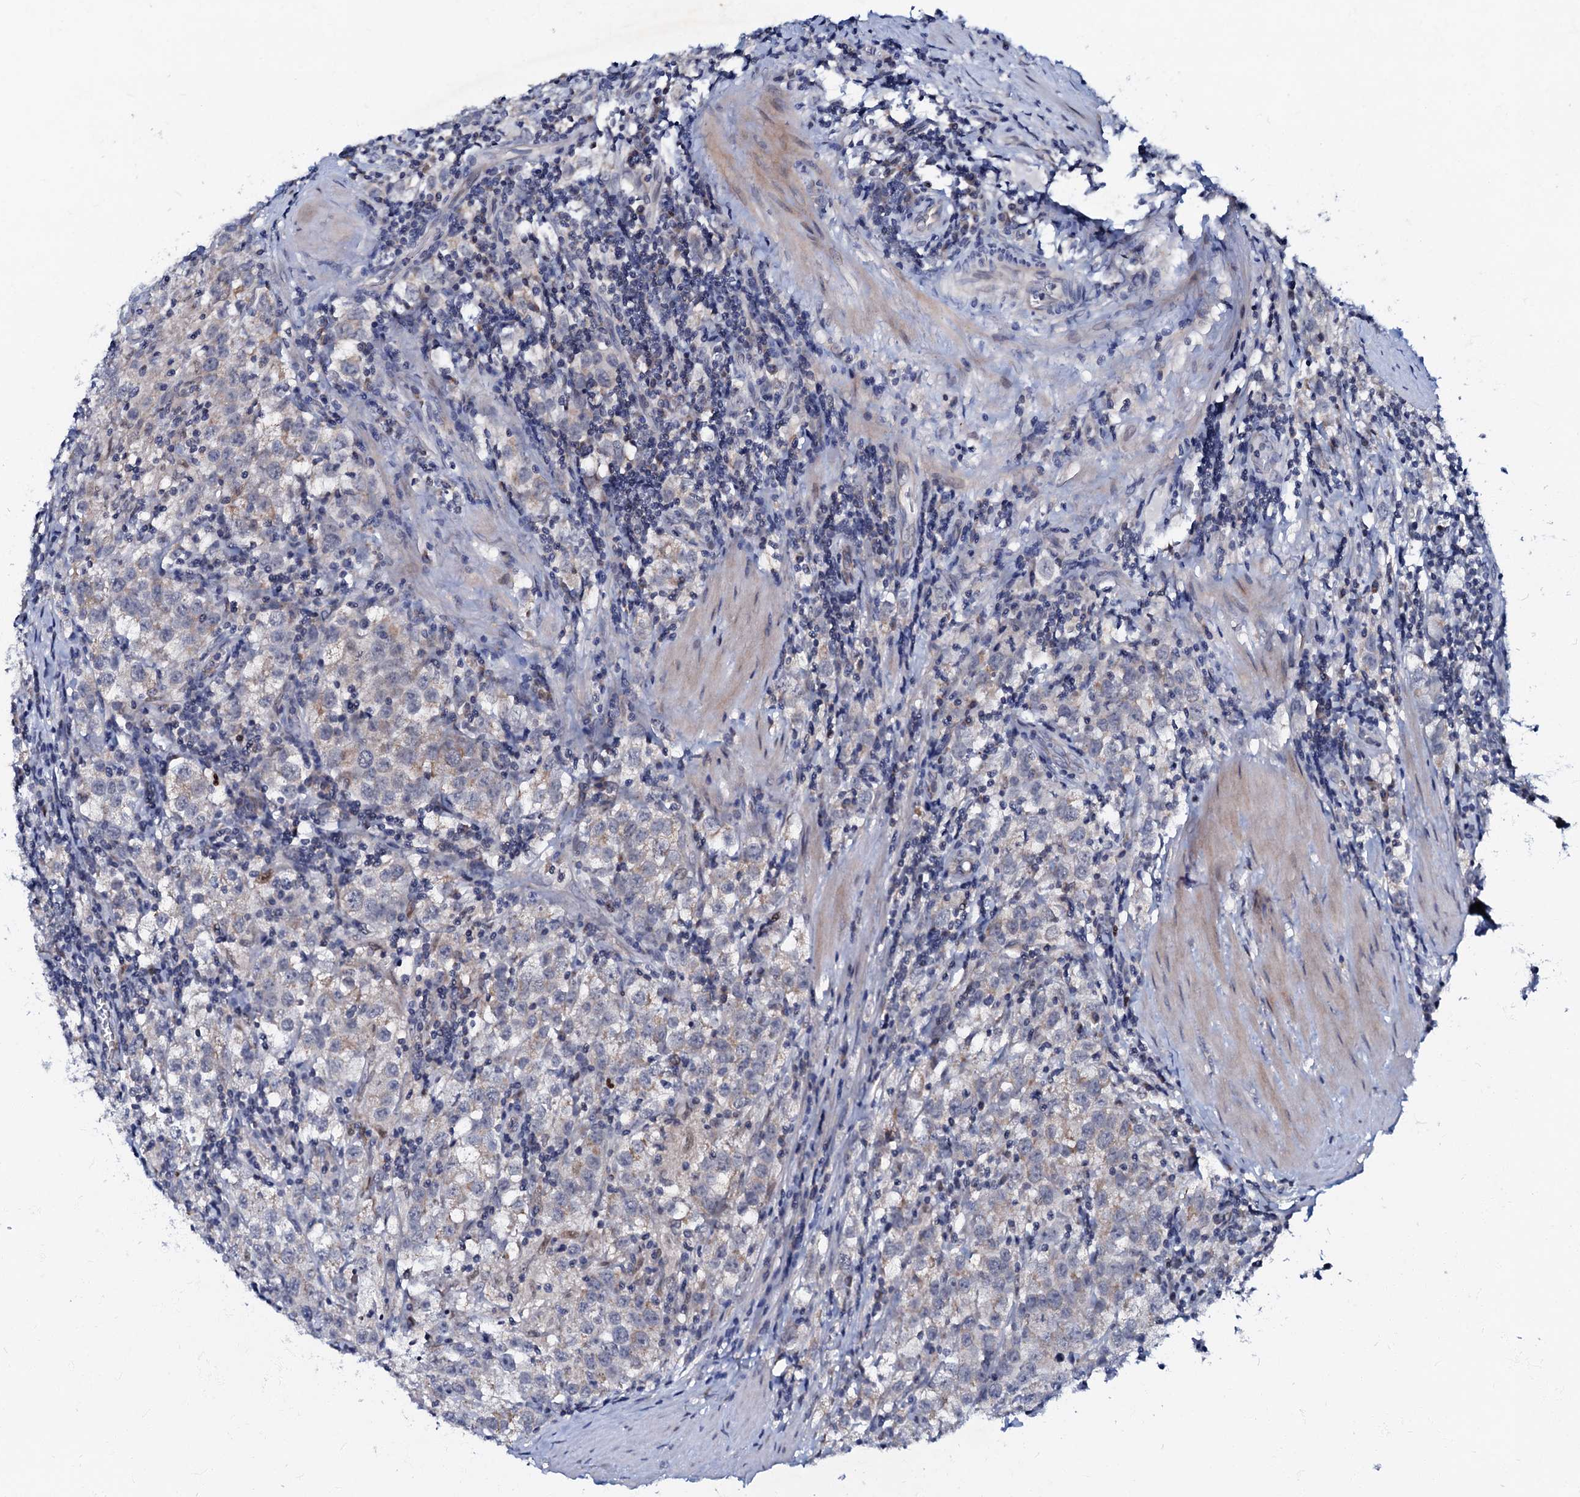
{"staining": {"intensity": "weak", "quantity": "25%-75%", "location": "cytoplasmic/membranous"}, "tissue": "testis cancer", "cell_type": "Tumor cells", "image_type": "cancer", "snomed": [{"axis": "morphology", "description": "Seminoma, NOS"}, {"axis": "morphology", "description": "Carcinoma, Embryonal, NOS"}, {"axis": "topography", "description": "Testis"}], "caption": "IHC (DAB (3,3'-diaminobenzidine)) staining of testis embryonal carcinoma displays weak cytoplasmic/membranous protein positivity in approximately 25%-75% of tumor cells.", "gene": "MRPL51", "patient": {"sex": "male", "age": 43}}